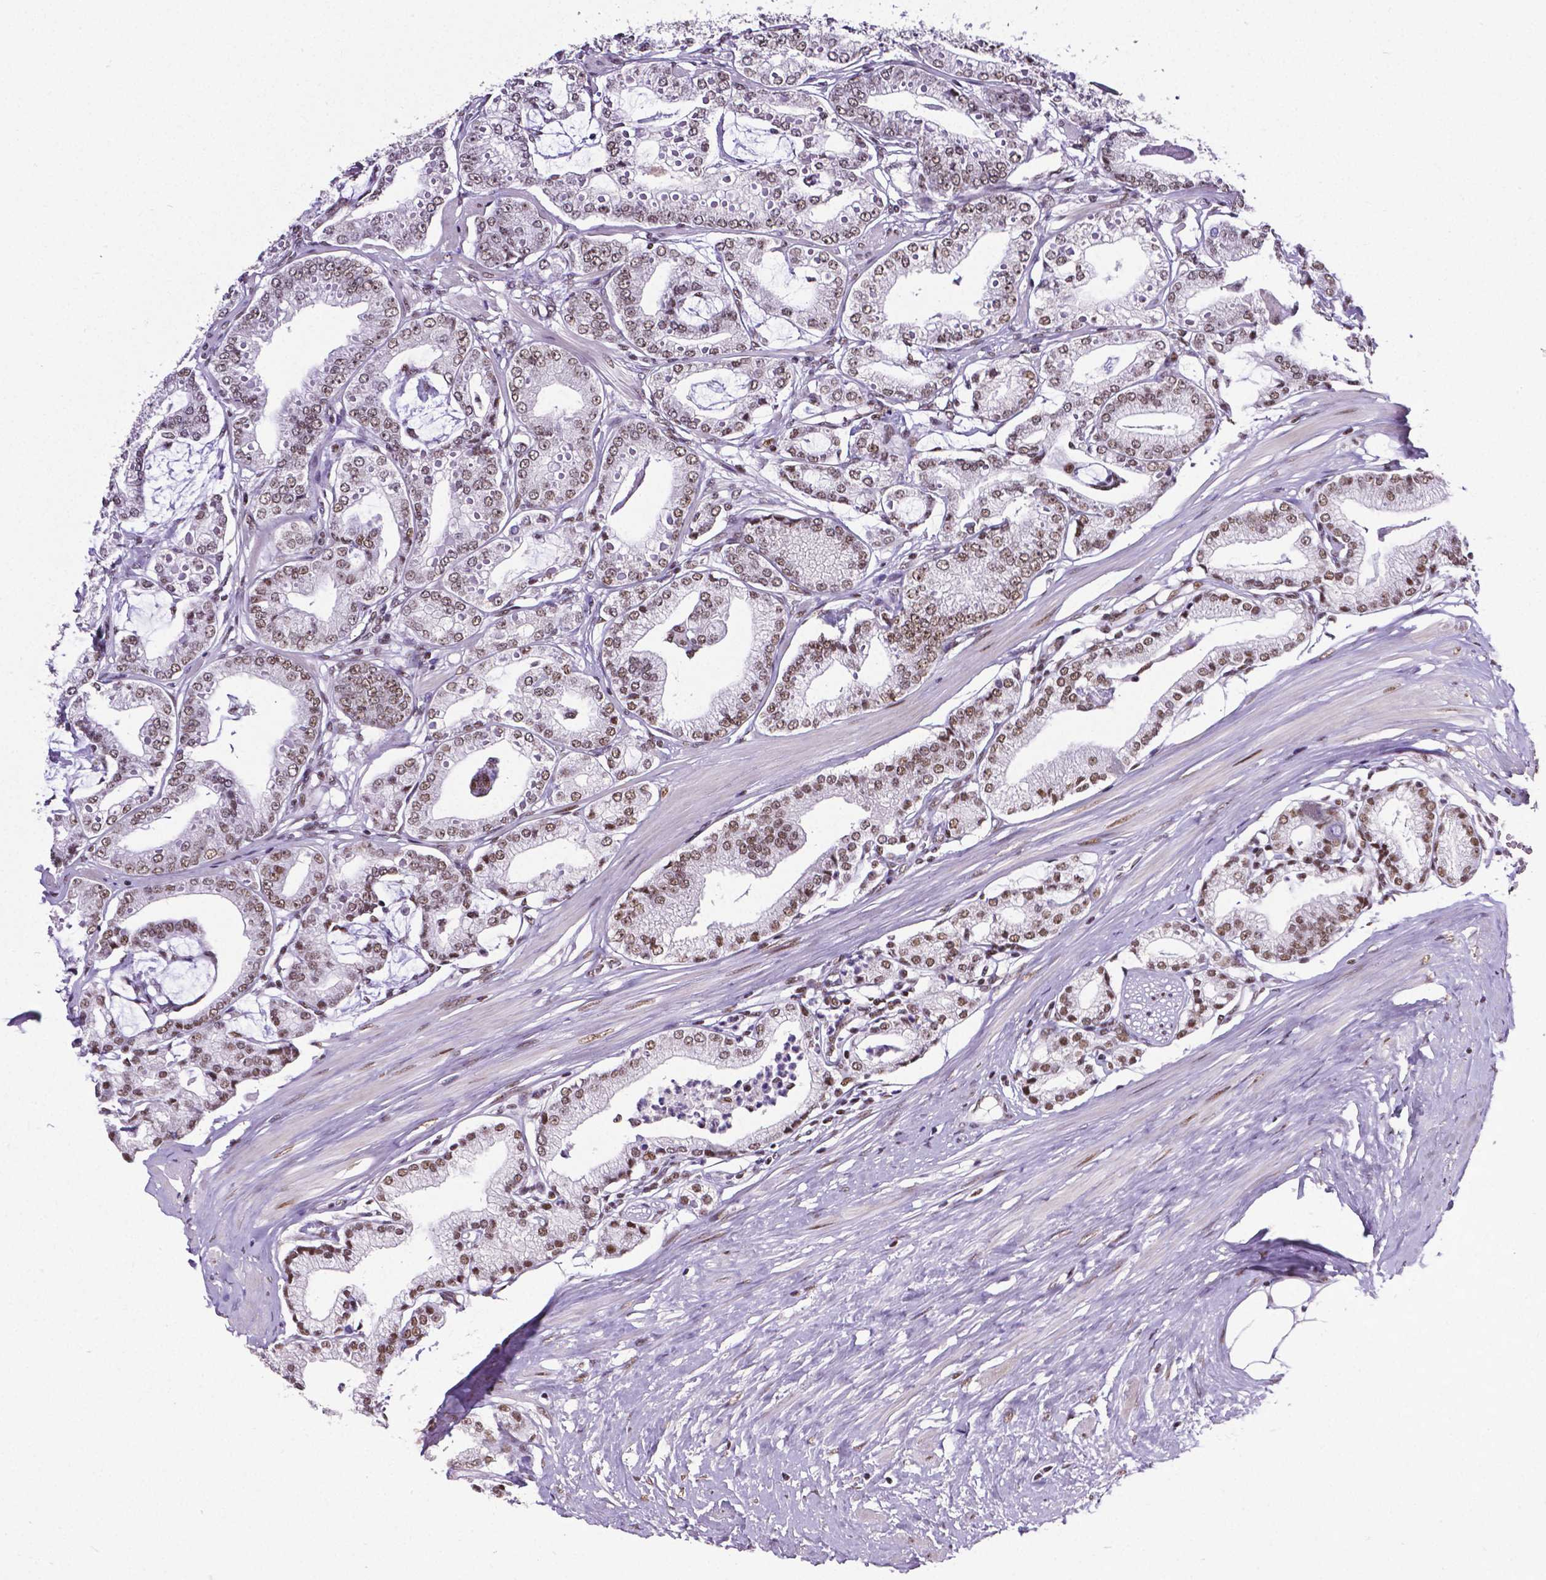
{"staining": {"intensity": "weak", "quantity": ">75%", "location": "nuclear"}, "tissue": "prostate cancer", "cell_type": "Tumor cells", "image_type": "cancer", "snomed": [{"axis": "morphology", "description": "Adenocarcinoma, High grade"}, {"axis": "topography", "description": "Prostate"}], "caption": "A brown stain labels weak nuclear staining of a protein in adenocarcinoma (high-grade) (prostate) tumor cells. The protein of interest is shown in brown color, while the nuclei are stained blue.", "gene": "REST", "patient": {"sex": "male", "age": 71}}